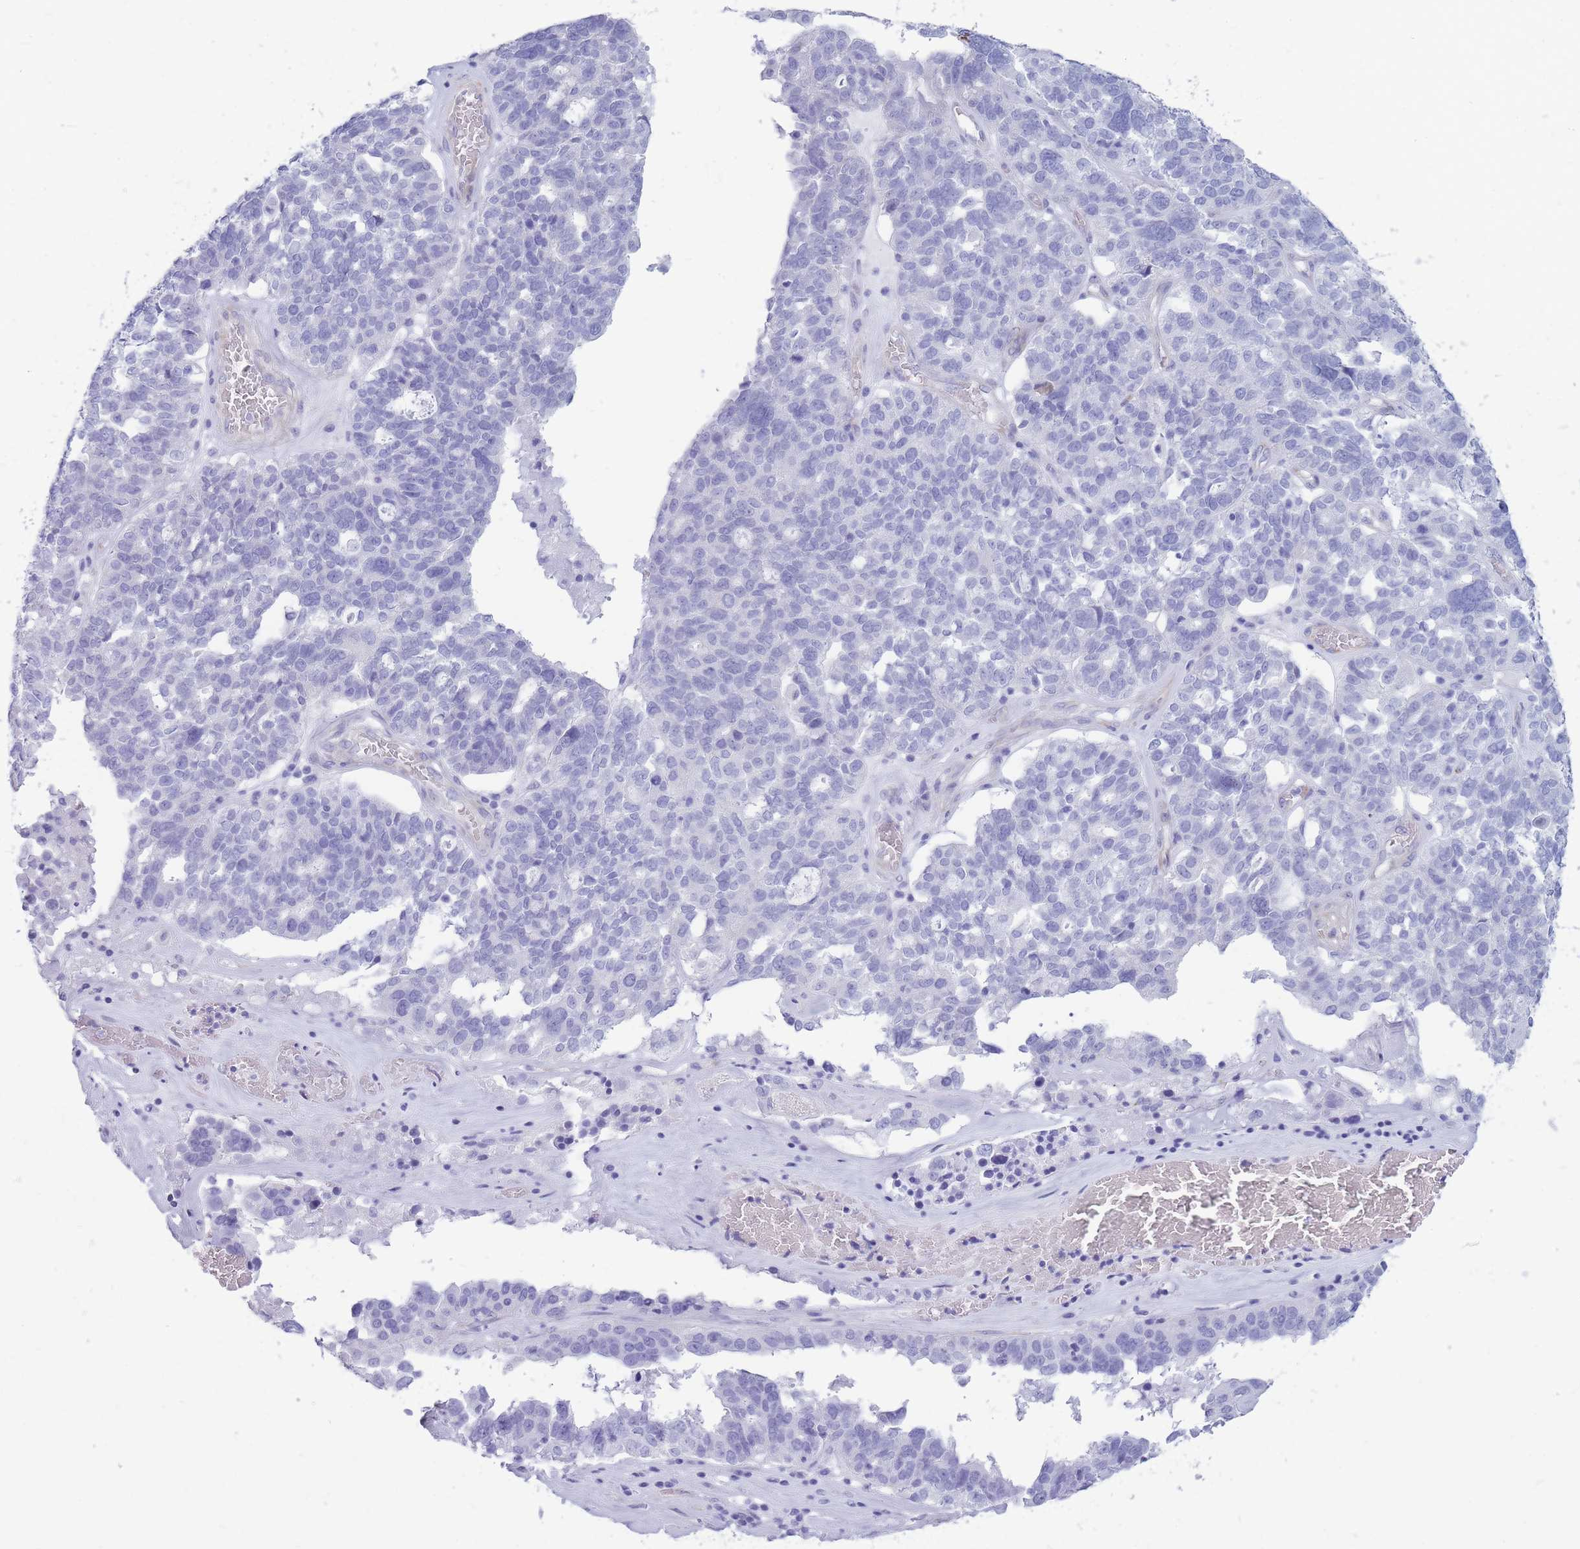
{"staining": {"intensity": "negative", "quantity": "none", "location": "none"}, "tissue": "ovarian cancer", "cell_type": "Tumor cells", "image_type": "cancer", "snomed": [{"axis": "morphology", "description": "Cystadenocarcinoma, serous, NOS"}, {"axis": "topography", "description": "Ovary"}], "caption": "DAB immunohistochemical staining of serous cystadenocarcinoma (ovarian) demonstrates no significant staining in tumor cells.", "gene": "MTSS2", "patient": {"sex": "female", "age": 59}}